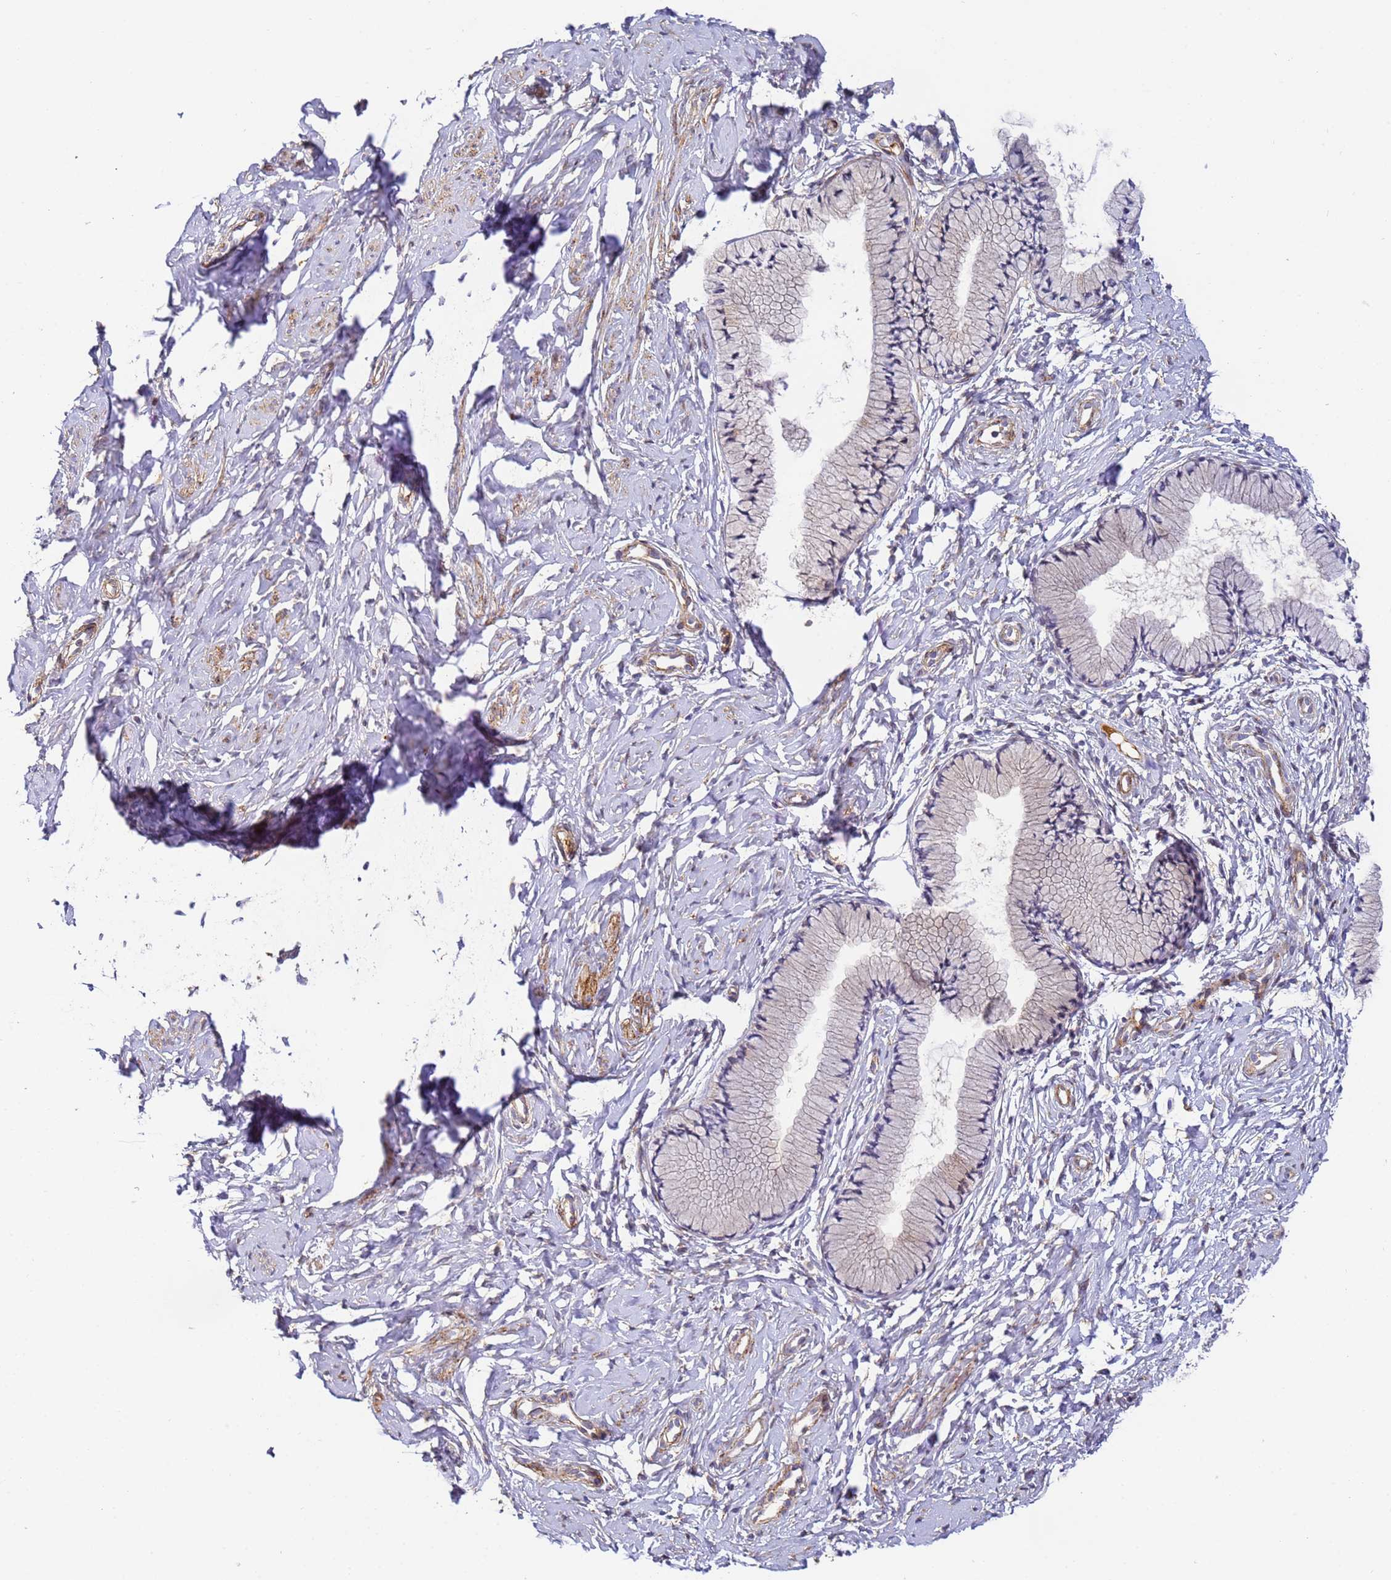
{"staining": {"intensity": "weak", "quantity": "<25%", "location": "cytoplasmic/membranous"}, "tissue": "cervix", "cell_type": "Glandular cells", "image_type": "normal", "snomed": [{"axis": "morphology", "description": "Normal tissue, NOS"}, {"axis": "topography", "description": "Cervix"}], "caption": "A micrograph of human cervix is negative for staining in glandular cells. Nuclei are stained in blue.", "gene": "CFHR1", "patient": {"sex": "female", "age": 33}}